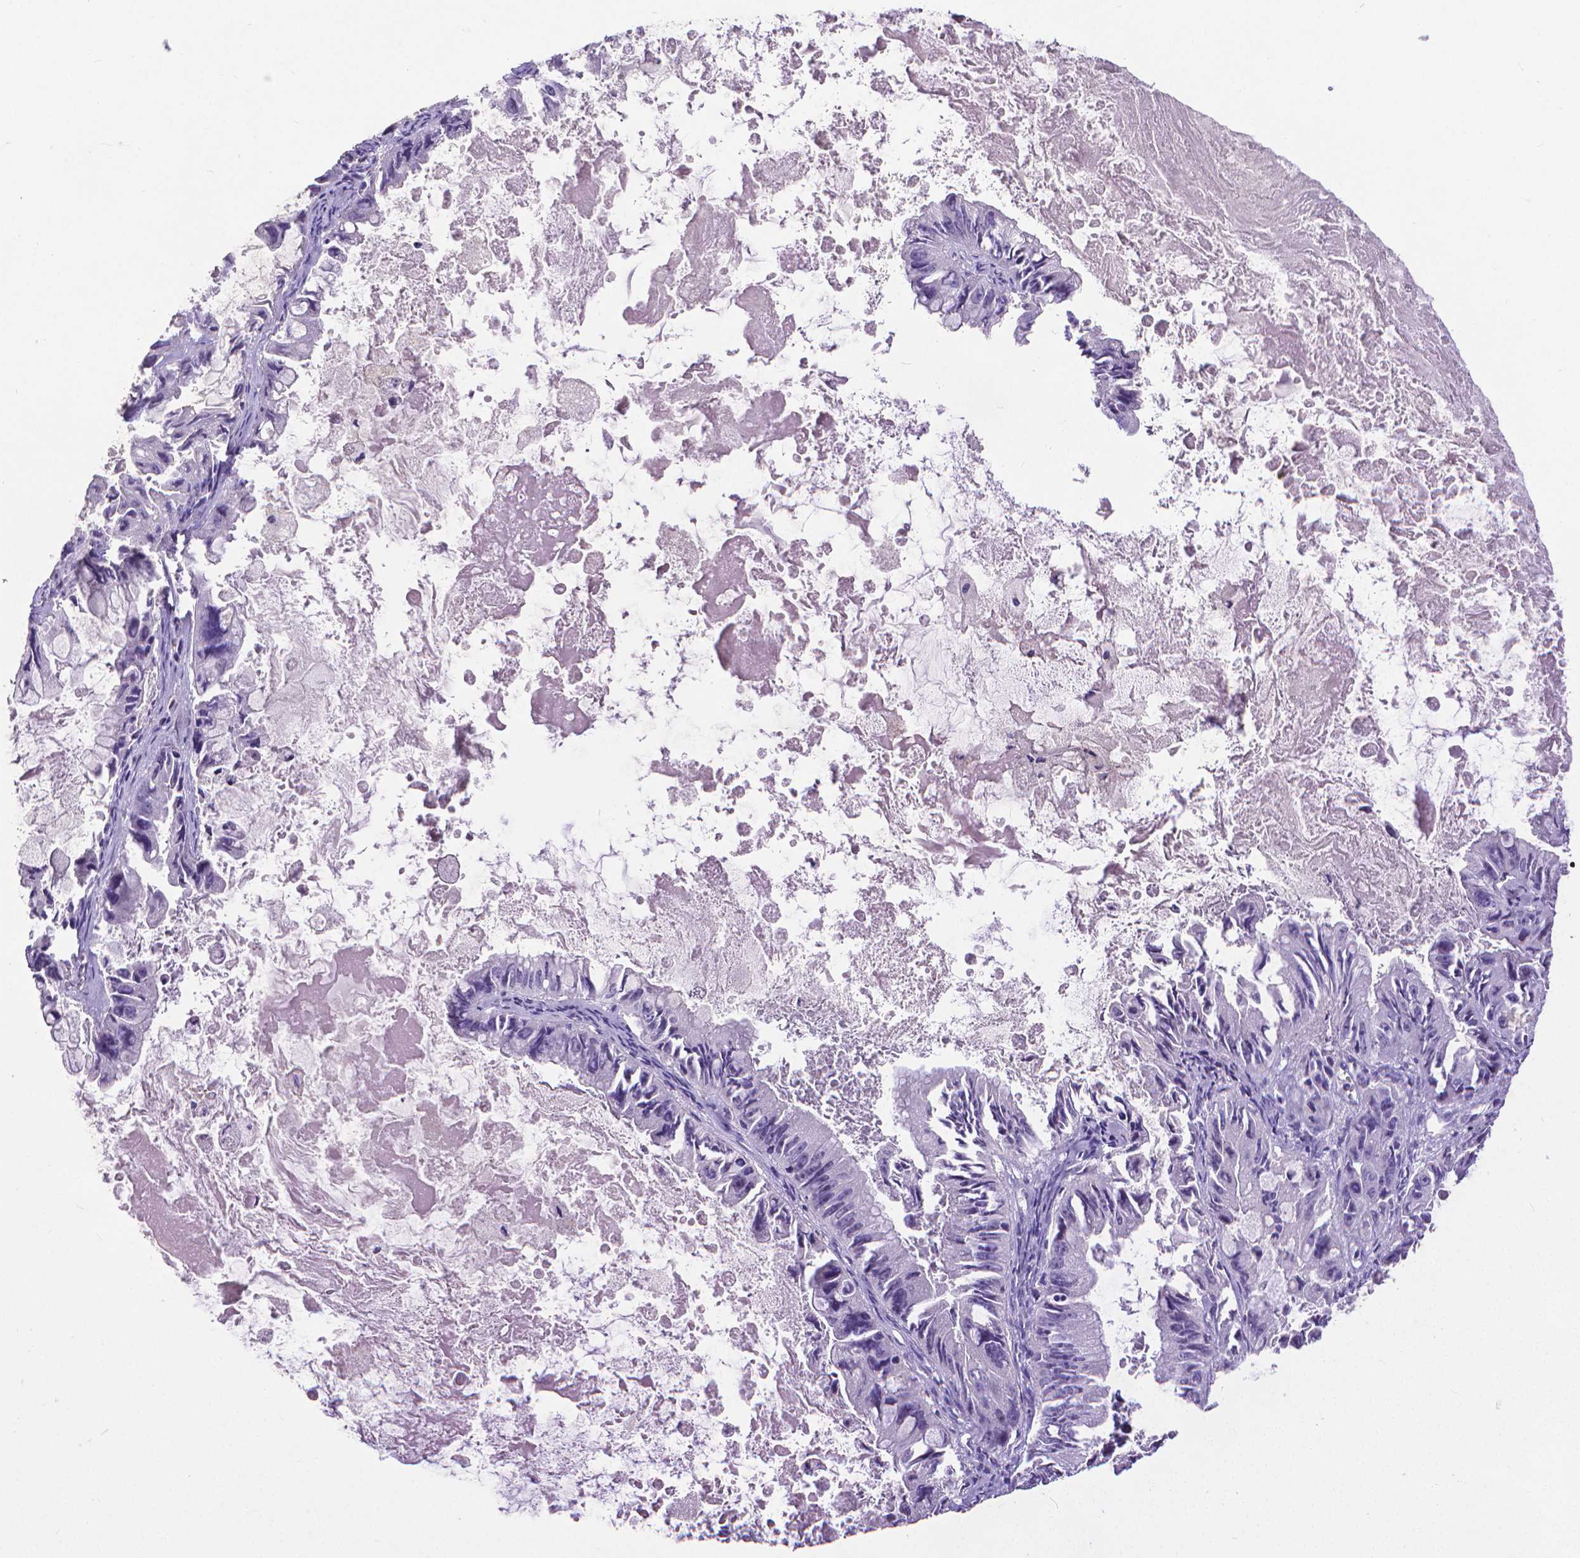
{"staining": {"intensity": "negative", "quantity": "none", "location": "none"}, "tissue": "ovarian cancer", "cell_type": "Tumor cells", "image_type": "cancer", "snomed": [{"axis": "morphology", "description": "Cystadenocarcinoma, mucinous, NOS"}, {"axis": "topography", "description": "Ovary"}], "caption": "Tumor cells show no significant positivity in ovarian cancer (mucinous cystadenocarcinoma). (Stains: DAB (3,3'-diaminobenzidine) immunohistochemistry (IHC) with hematoxylin counter stain, Microscopy: brightfield microscopy at high magnification).", "gene": "CD4", "patient": {"sex": "female", "age": 61}}